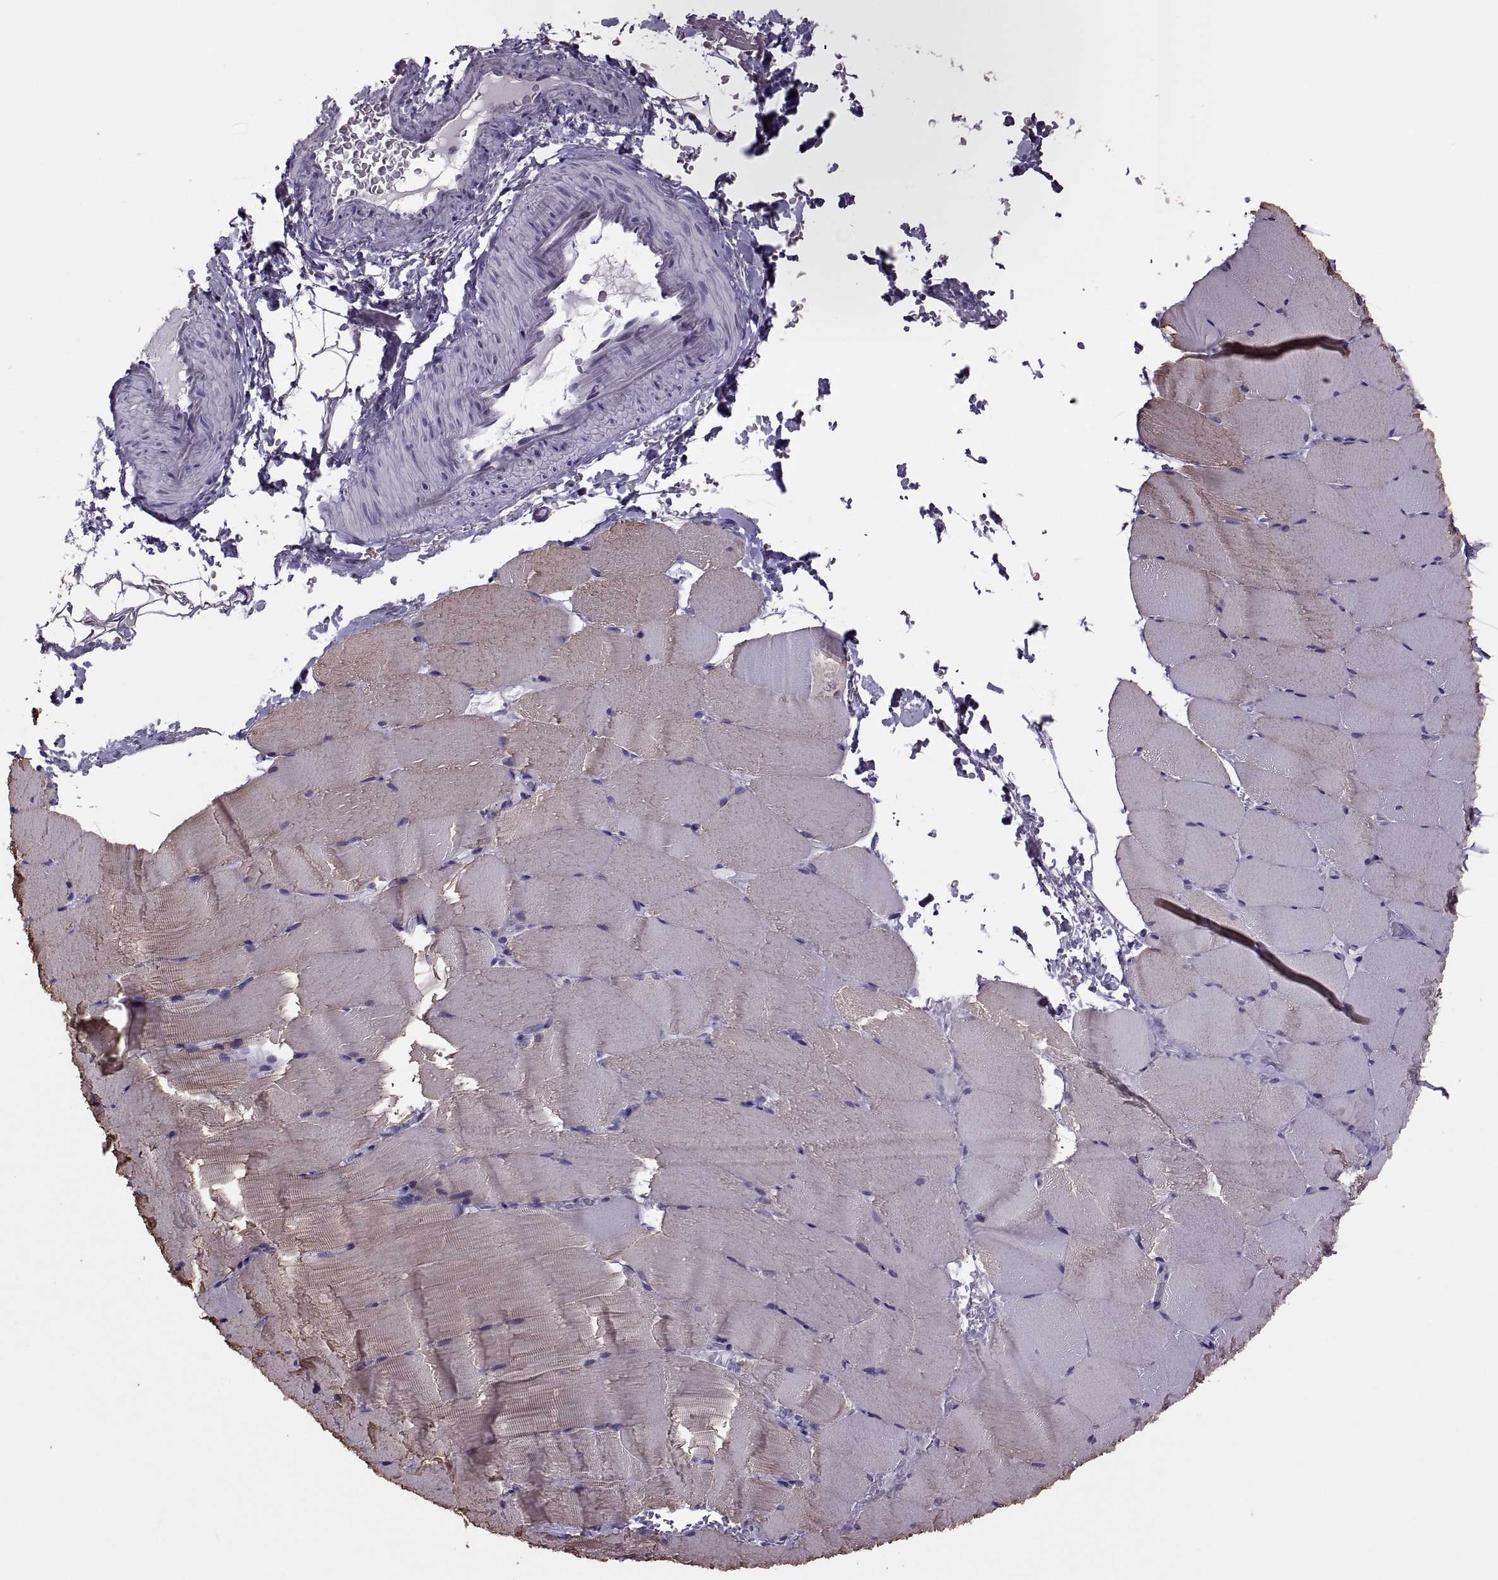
{"staining": {"intensity": "negative", "quantity": "none", "location": "none"}, "tissue": "skeletal muscle", "cell_type": "Myocytes", "image_type": "normal", "snomed": [{"axis": "morphology", "description": "Normal tissue, NOS"}, {"axis": "topography", "description": "Skeletal muscle"}], "caption": "DAB (3,3'-diaminobenzidine) immunohistochemical staining of benign human skeletal muscle demonstrates no significant staining in myocytes.", "gene": "SYNGR4", "patient": {"sex": "female", "age": 37}}